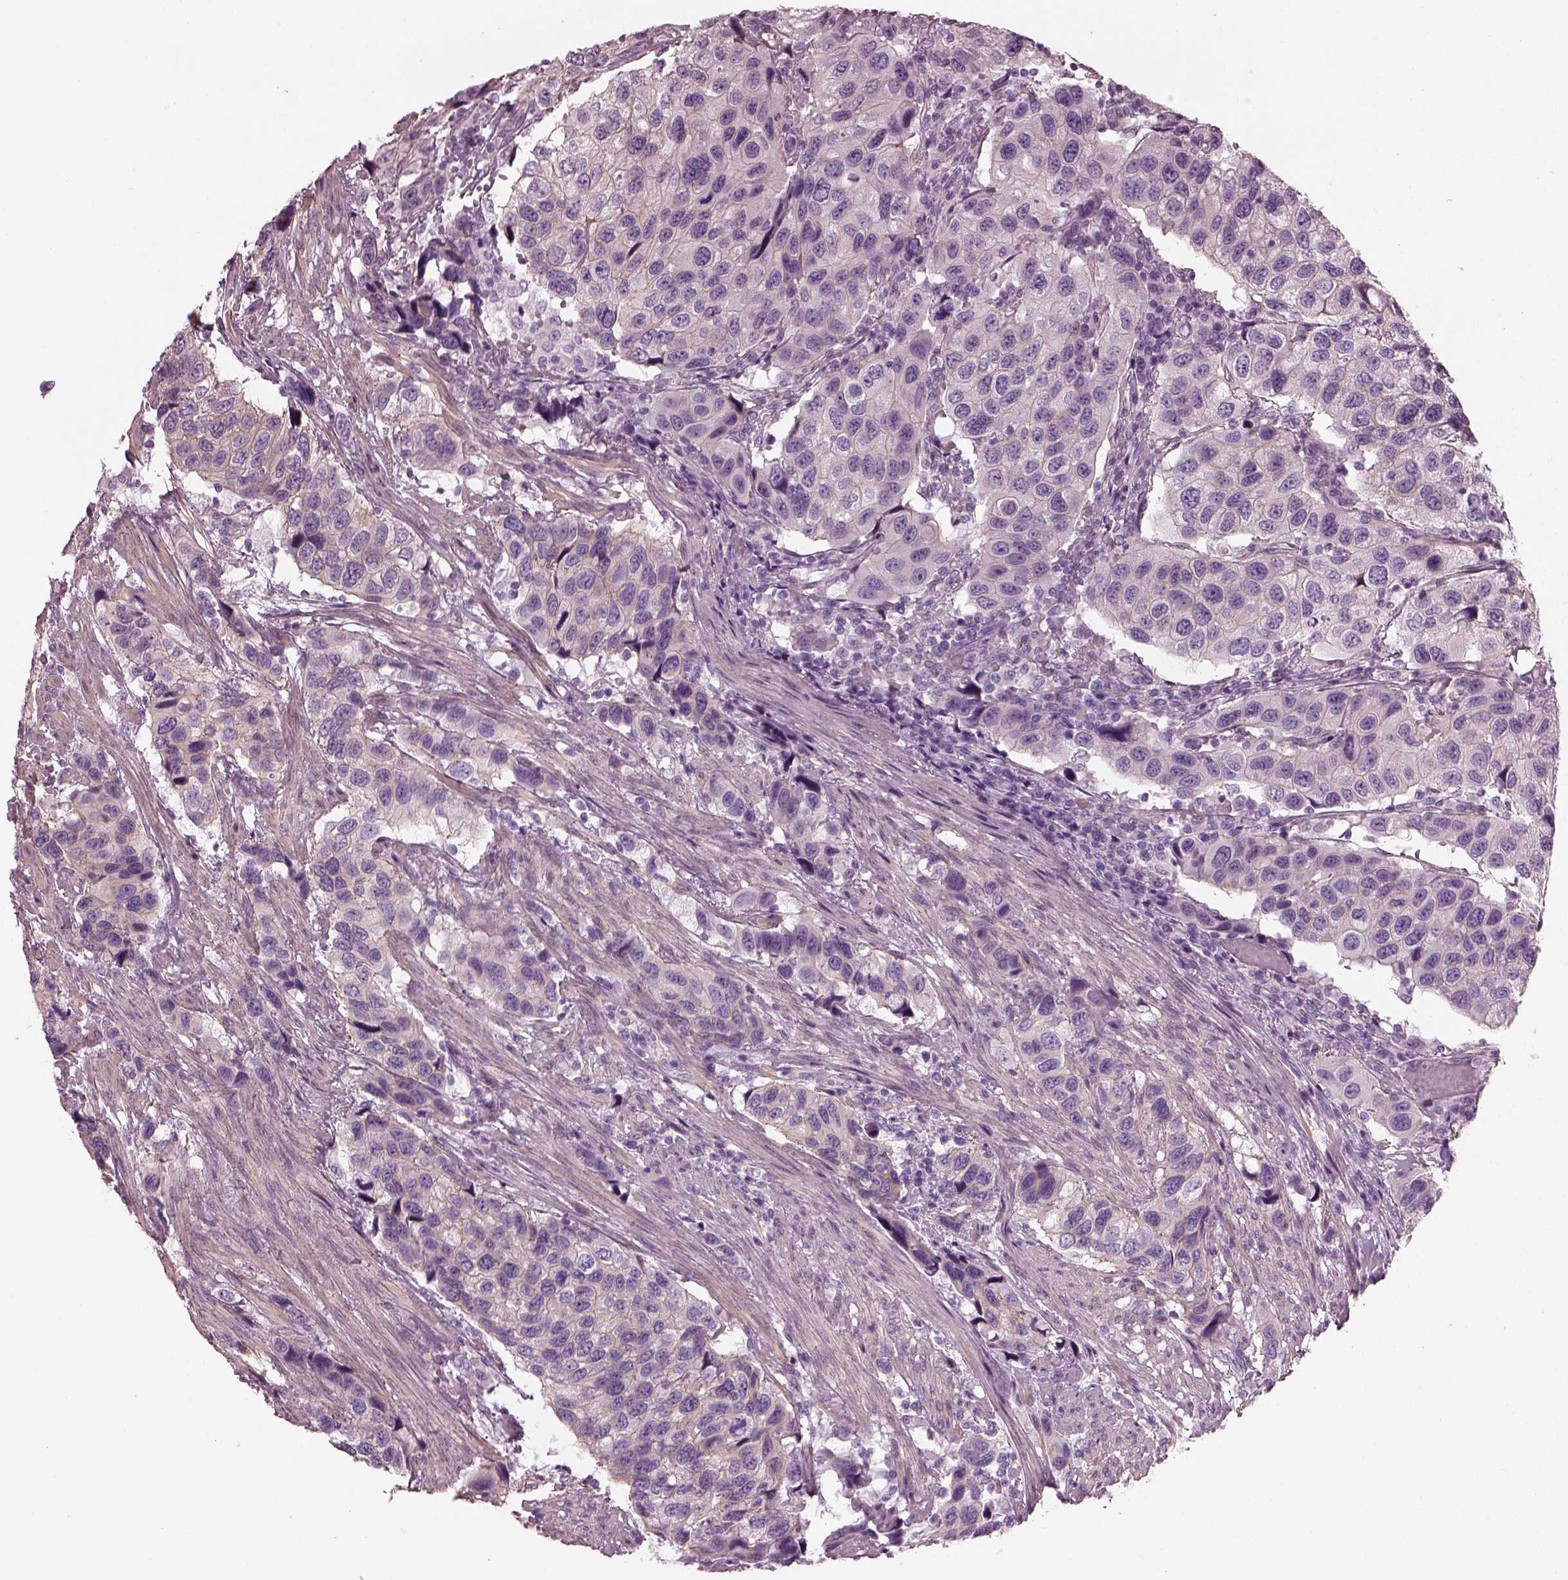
{"staining": {"intensity": "negative", "quantity": "none", "location": "none"}, "tissue": "urothelial cancer", "cell_type": "Tumor cells", "image_type": "cancer", "snomed": [{"axis": "morphology", "description": "Urothelial carcinoma, High grade"}, {"axis": "topography", "description": "Urinary bladder"}], "caption": "High-grade urothelial carcinoma was stained to show a protein in brown. There is no significant staining in tumor cells.", "gene": "BFSP1", "patient": {"sex": "male", "age": 79}}